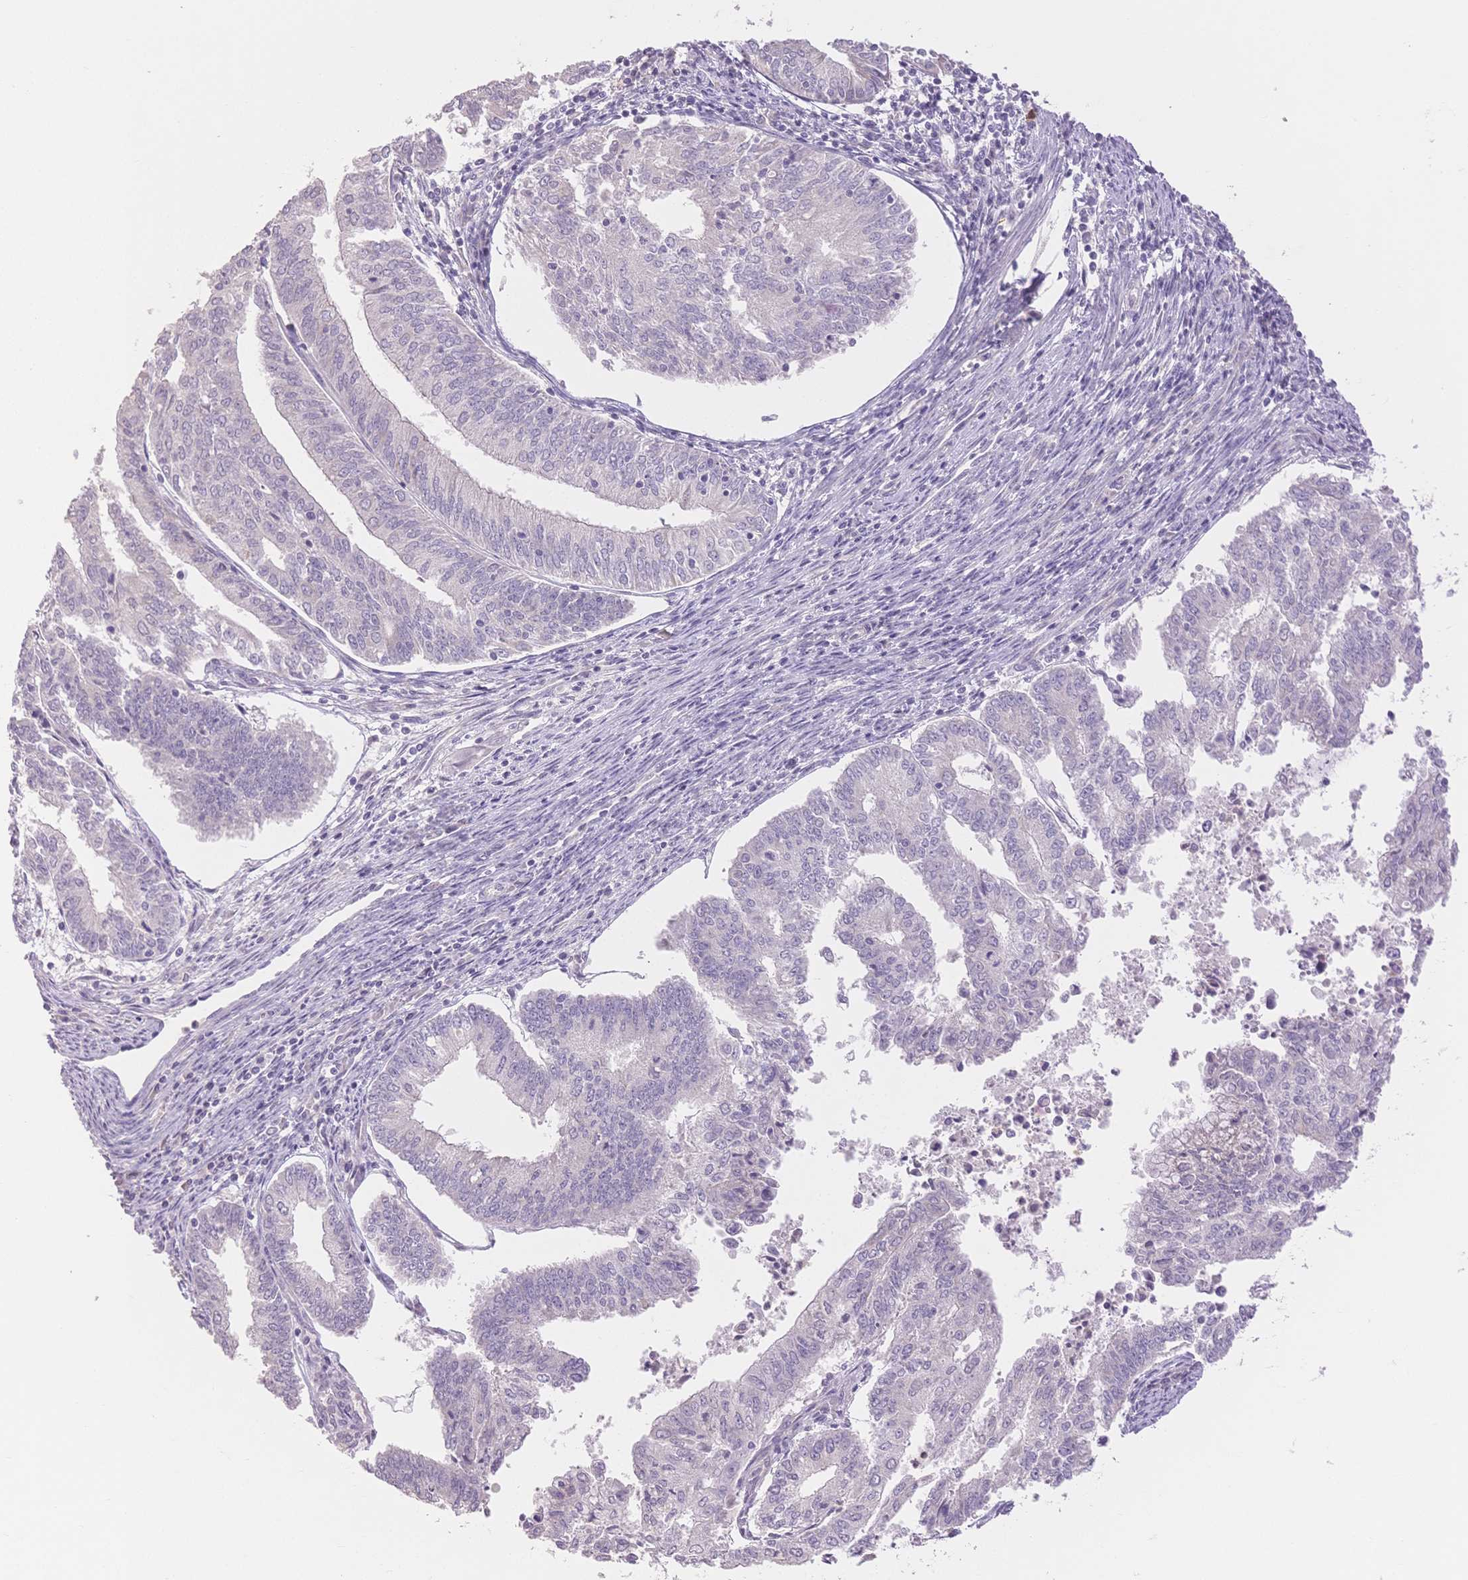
{"staining": {"intensity": "negative", "quantity": "none", "location": "none"}, "tissue": "endometrial cancer", "cell_type": "Tumor cells", "image_type": "cancer", "snomed": [{"axis": "morphology", "description": "Adenocarcinoma, NOS"}, {"axis": "topography", "description": "Endometrium"}], "caption": "Tumor cells are negative for brown protein staining in adenocarcinoma (endometrial). (IHC, brightfield microscopy, high magnification).", "gene": "SUV39H2", "patient": {"sex": "female", "age": 61}}